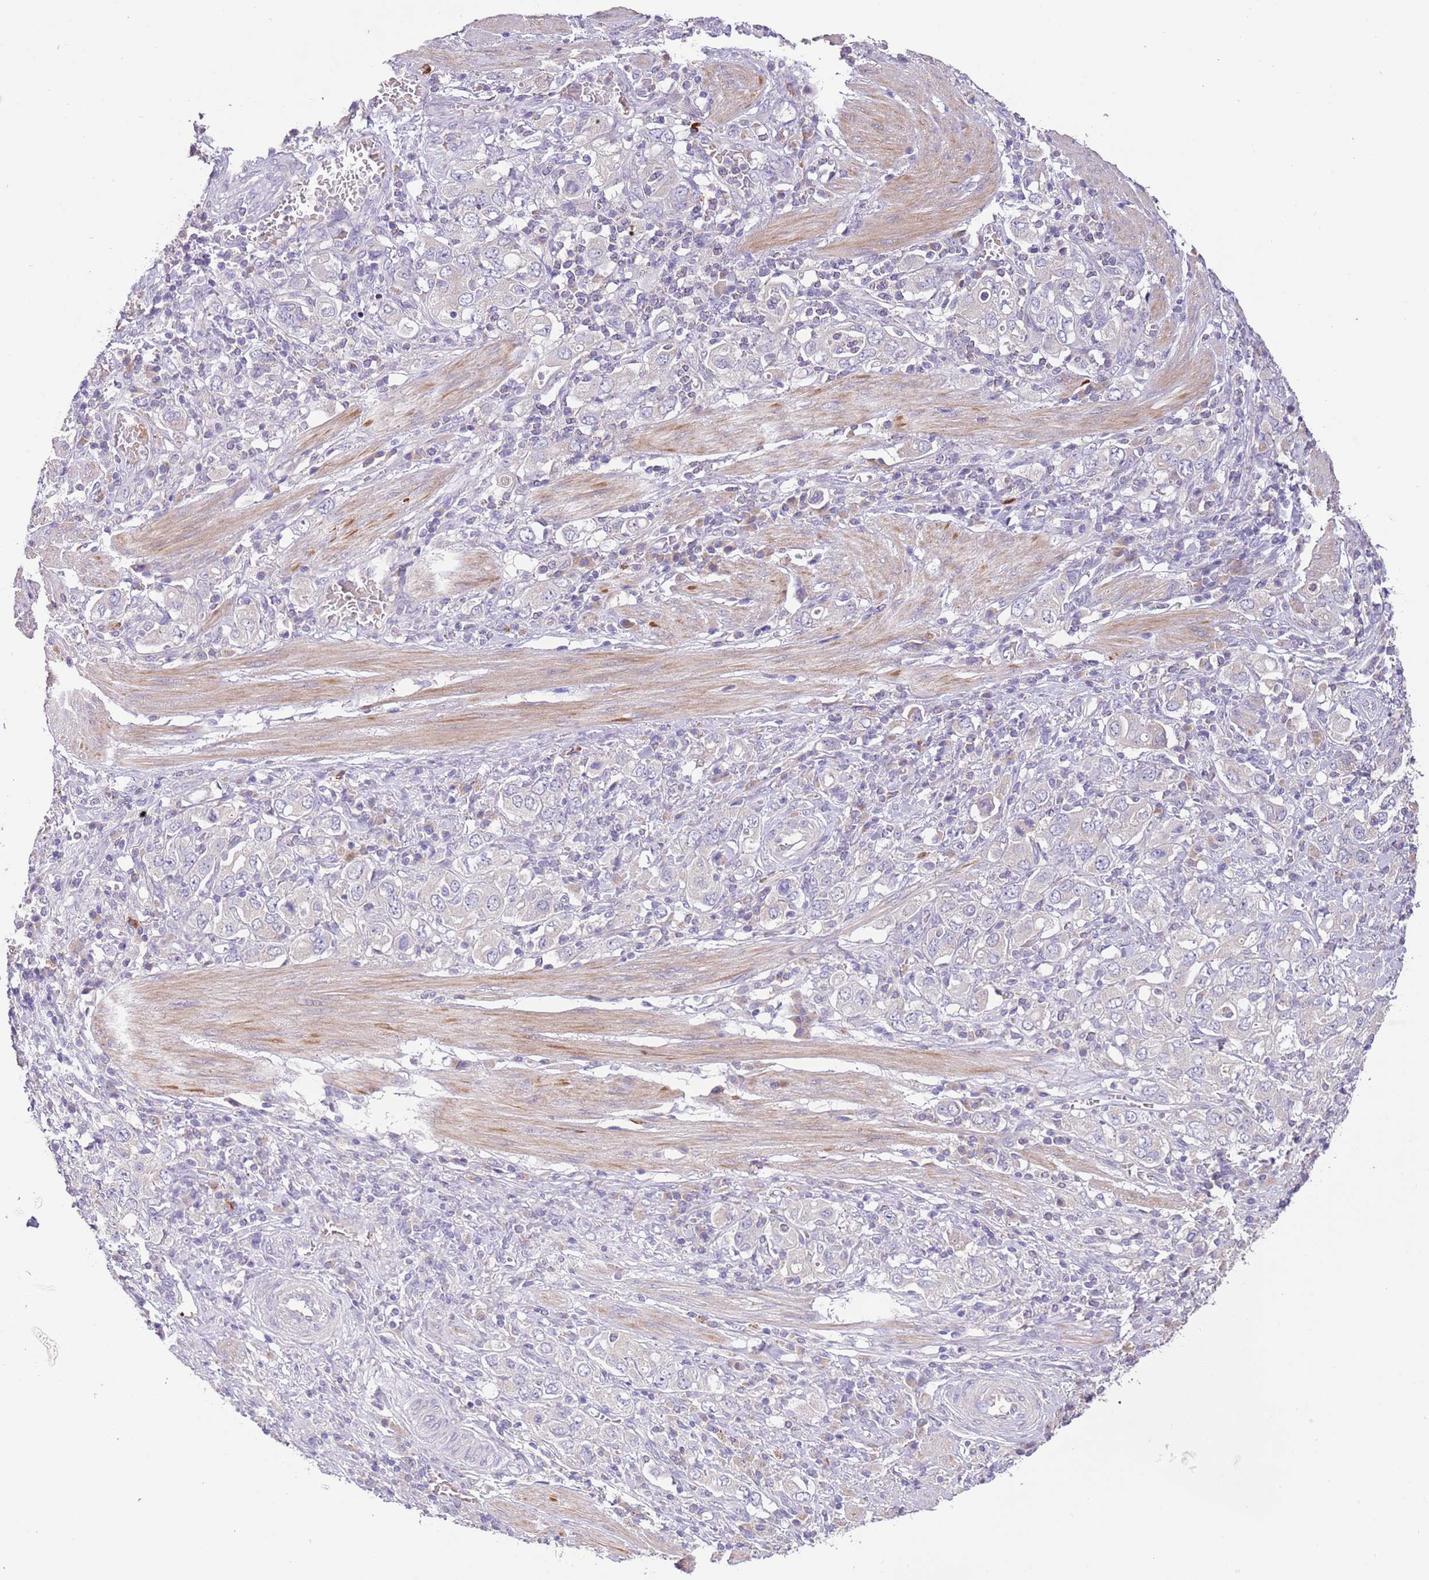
{"staining": {"intensity": "negative", "quantity": "none", "location": "none"}, "tissue": "stomach cancer", "cell_type": "Tumor cells", "image_type": "cancer", "snomed": [{"axis": "morphology", "description": "Adenocarcinoma, NOS"}, {"axis": "topography", "description": "Stomach, upper"}, {"axis": "topography", "description": "Stomach"}], "caption": "The immunohistochemistry micrograph has no significant staining in tumor cells of stomach cancer tissue.", "gene": "ZNF658", "patient": {"sex": "male", "age": 62}}